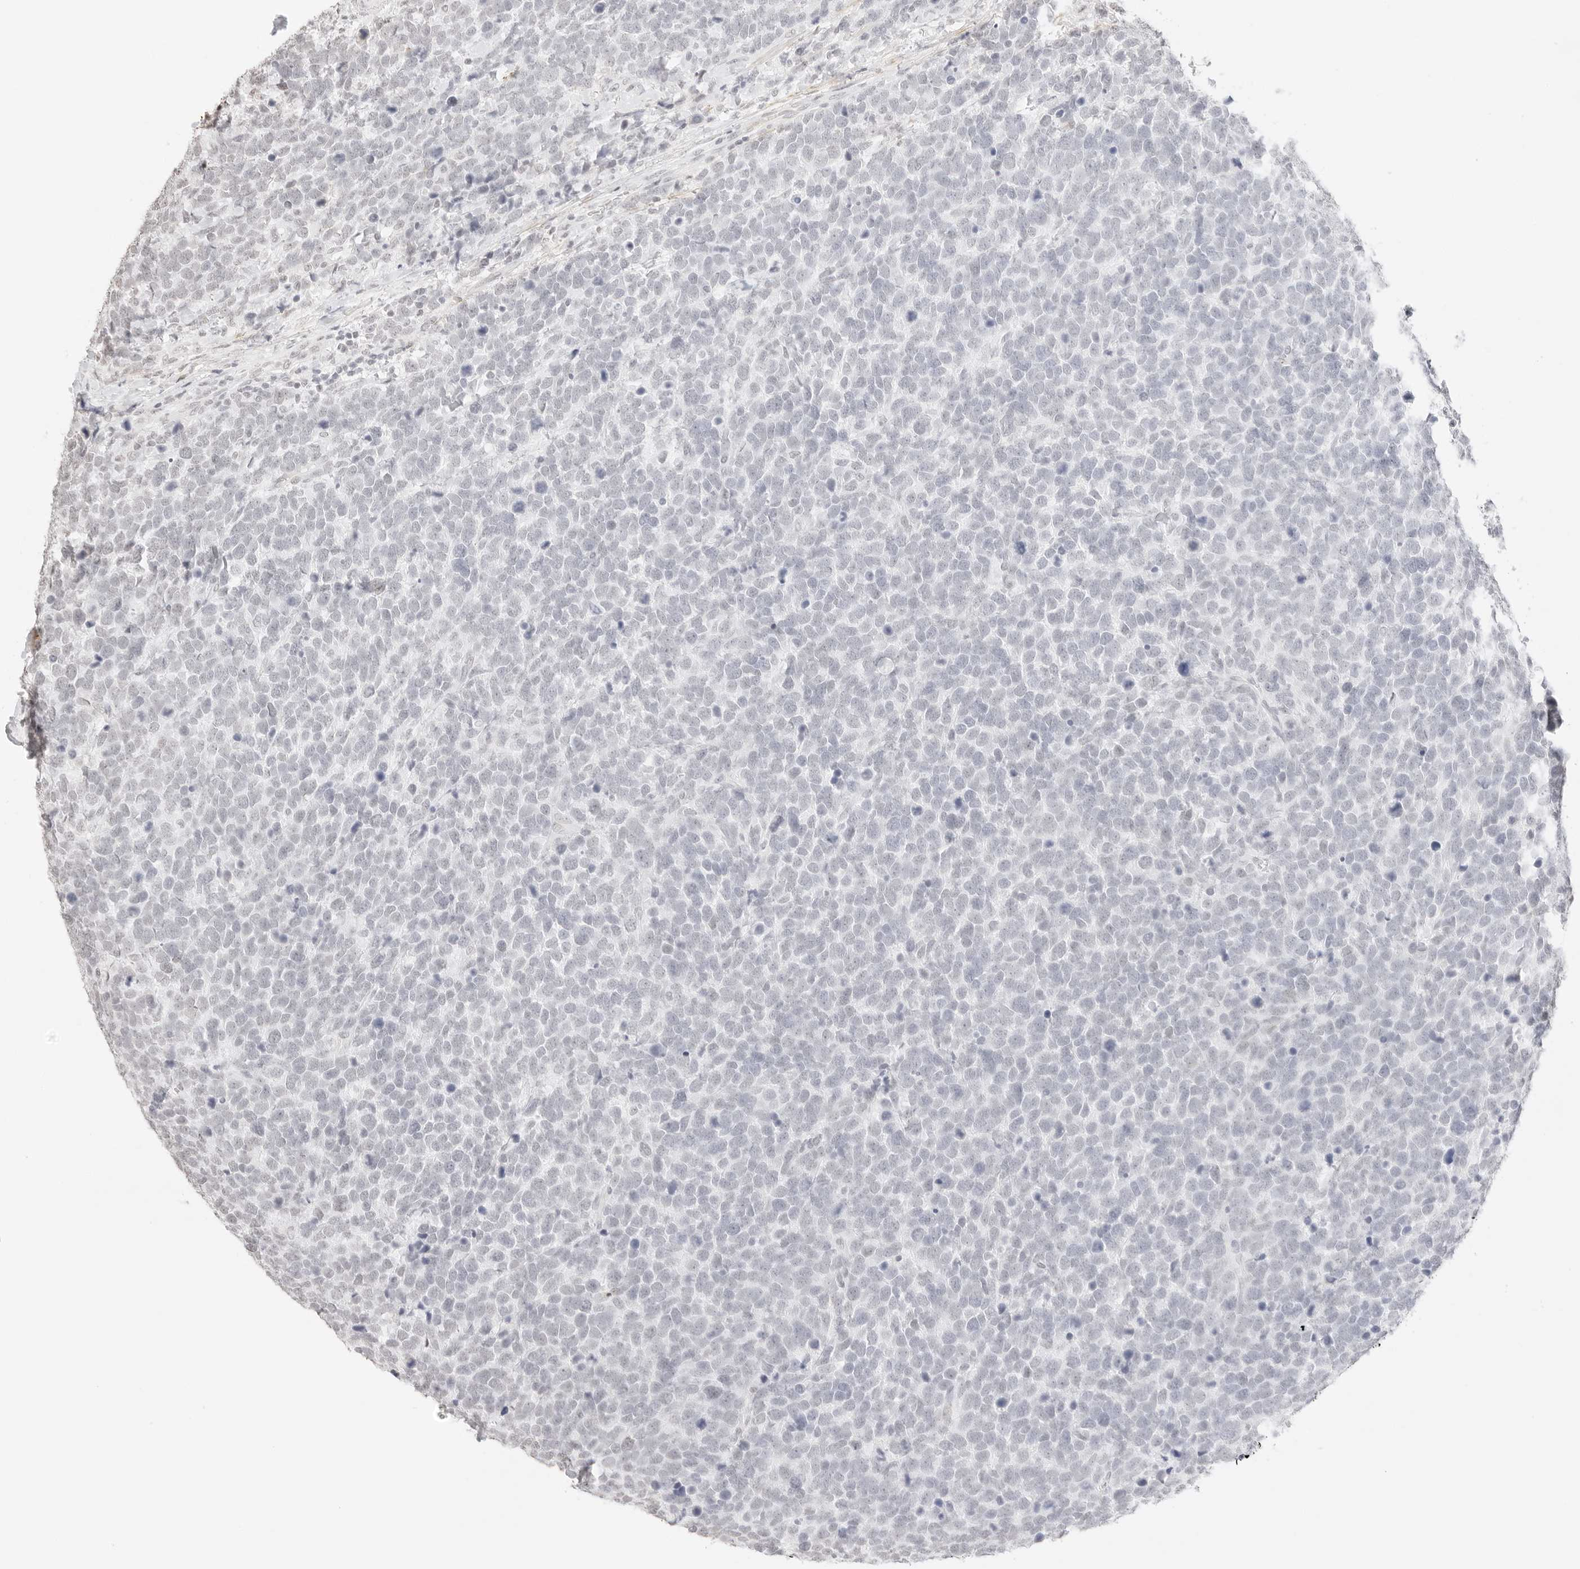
{"staining": {"intensity": "negative", "quantity": "none", "location": "none"}, "tissue": "urothelial cancer", "cell_type": "Tumor cells", "image_type": "cancer", "snomed": [{"axis": "morphology", "description": "Urothelial carcinoma, High grade"}, {"axis": "topography", "description": "Urinary bladder"}], "caption": "Histopathology image shows no significant protein staining in tumor cells of urothelial cancer.", "gene": "FBLN5", "patient": {"sex": "female", "age": 82}}